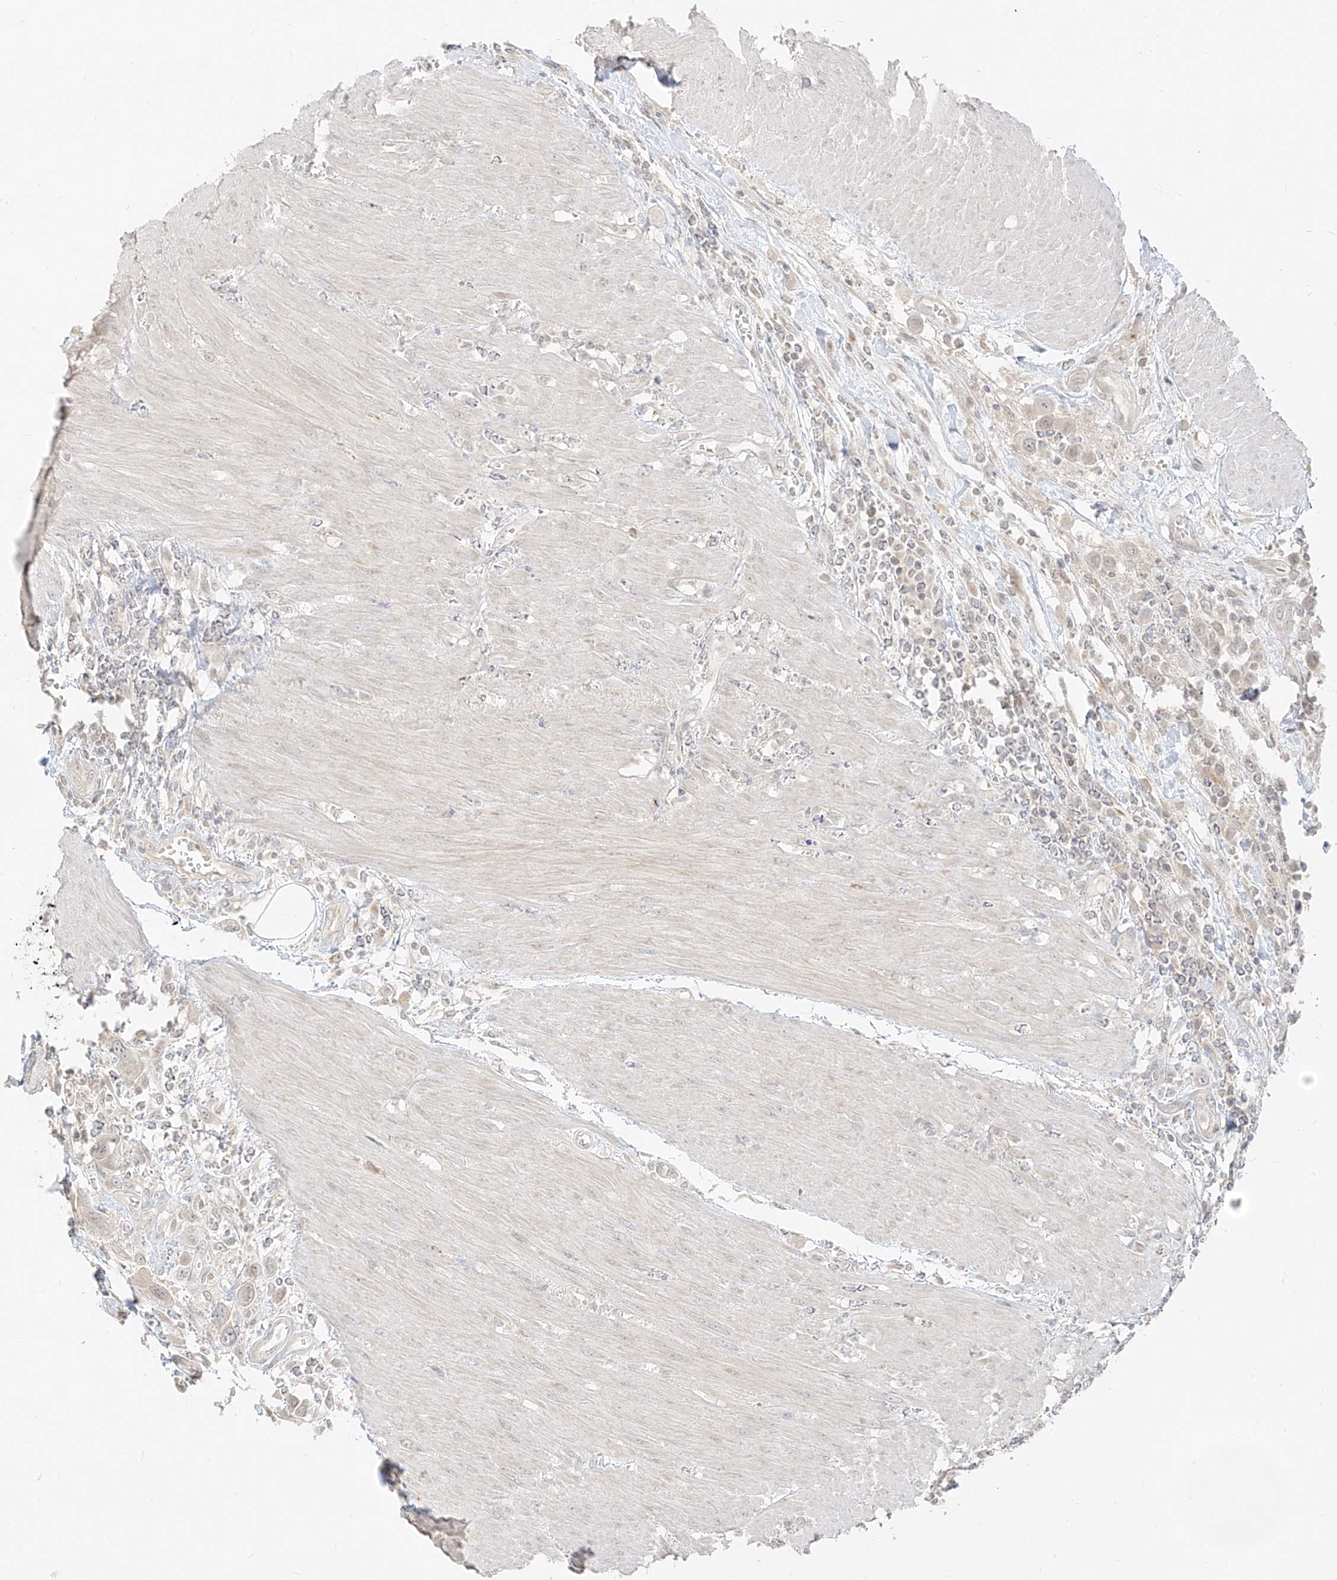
{"staining": {"intensity": "negative", "quantity": "none", "location": "none"}, "tissue": "urothelial cancer", "cell_type": "Tumor cells", "image_type": "cancer", "snomed": [{"axis": "morphology", "description": "Urothelial carcinoma, High grade"}, {"axis": "topography", "description": "Urinary bladder"}], "caption": "Immunohistochemical staining of urothelial cancer demonstrates no significant staining in tumor cells.", "gene": "LIPT1", "patient": {"sex": "male", "age": 50}}